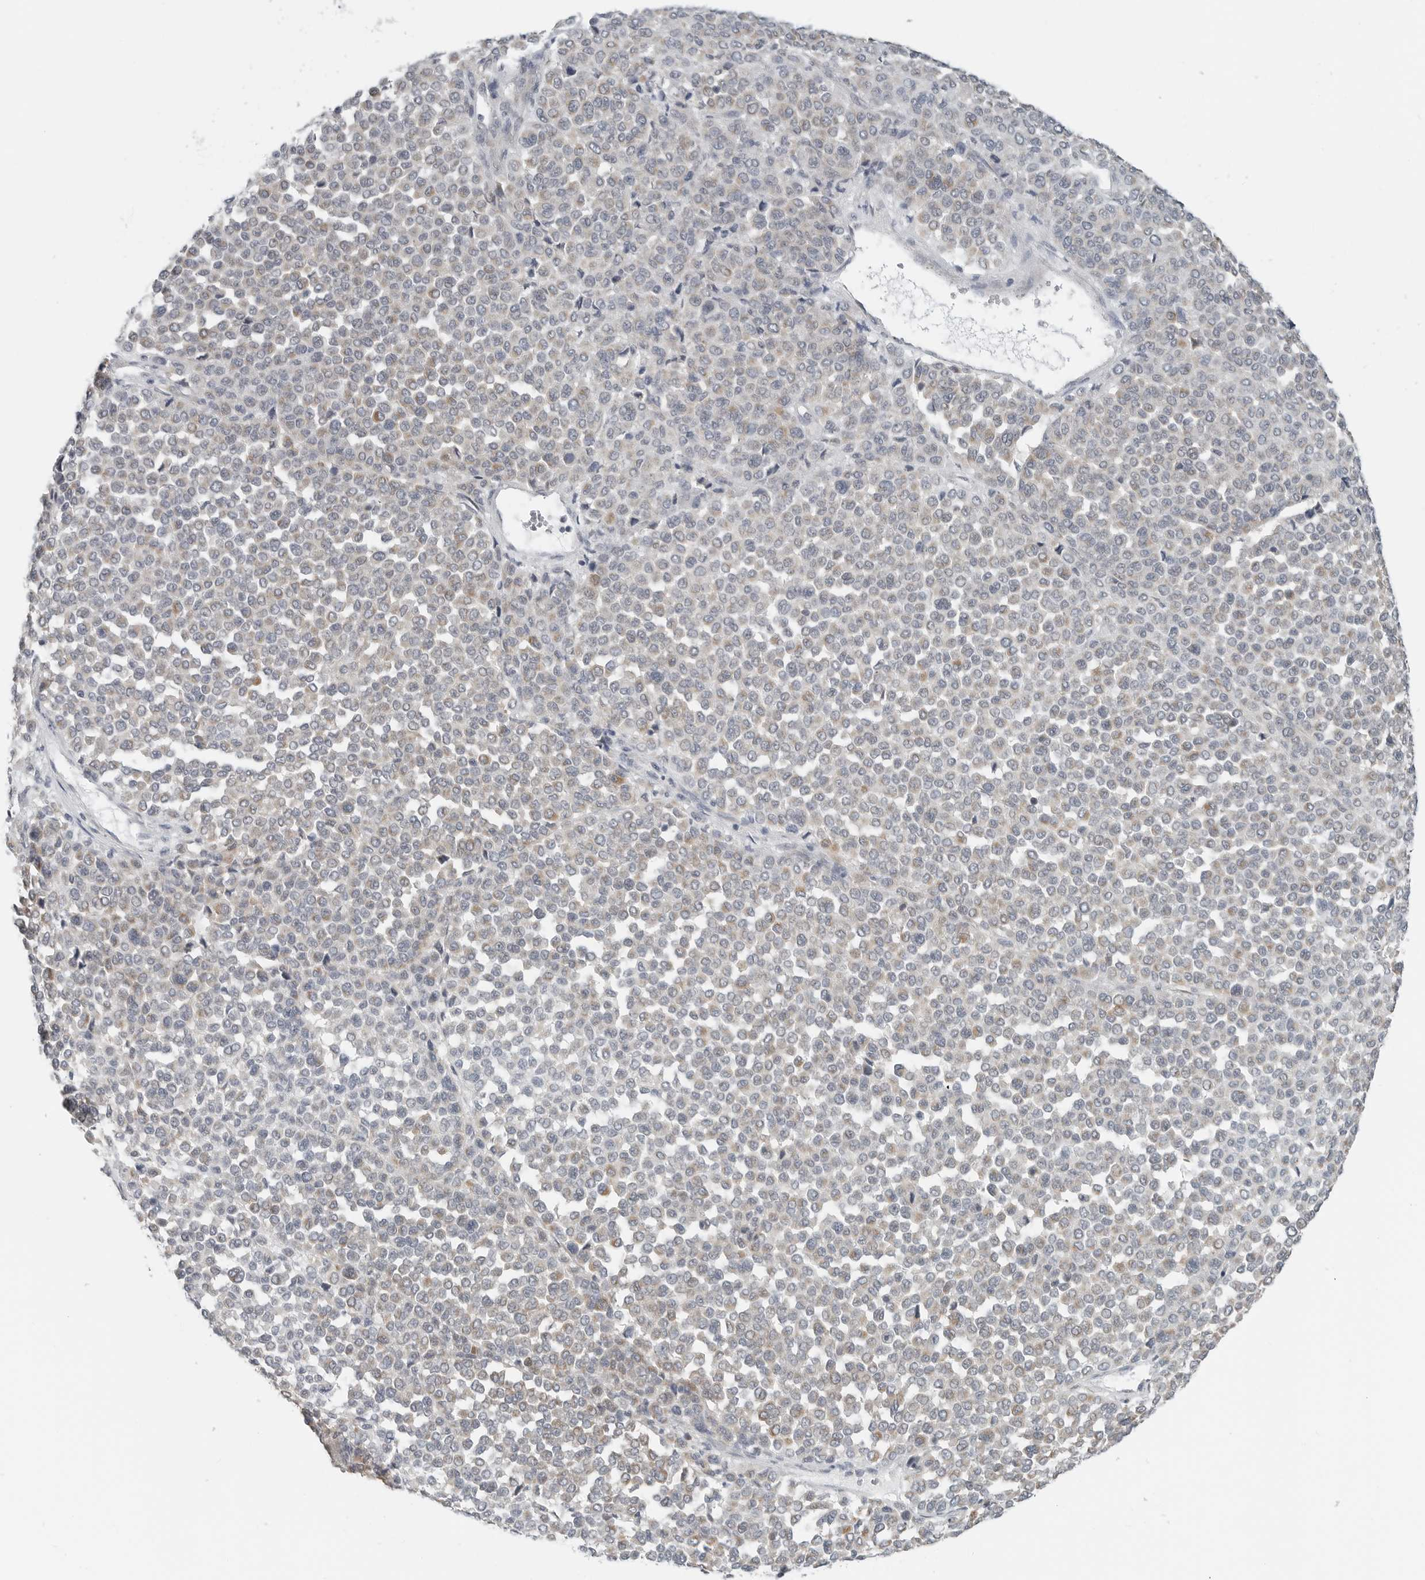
{"staining": {"intensity": "weak", "quantity": "25%-75%", "location": "cytoplasmic/membranous"}, "tissue": "melanoma", "cell_type": "Tumor cells", "image_type": "cancer", "snomed": [{"axis": "morphology", "description": "Malignant melanoma, Metastatic site"}, {"axis": "topography", "description": "Pancreas"}], "caption": "Brown immunohistochemical staining in human malignant melanoma (metastatic site) shows weak cytoplasmic/membranous expression in about 25%-75% of tumor cells.", "gene": "IL12RB2", "patient": {"sex": "female", "age": 30}}